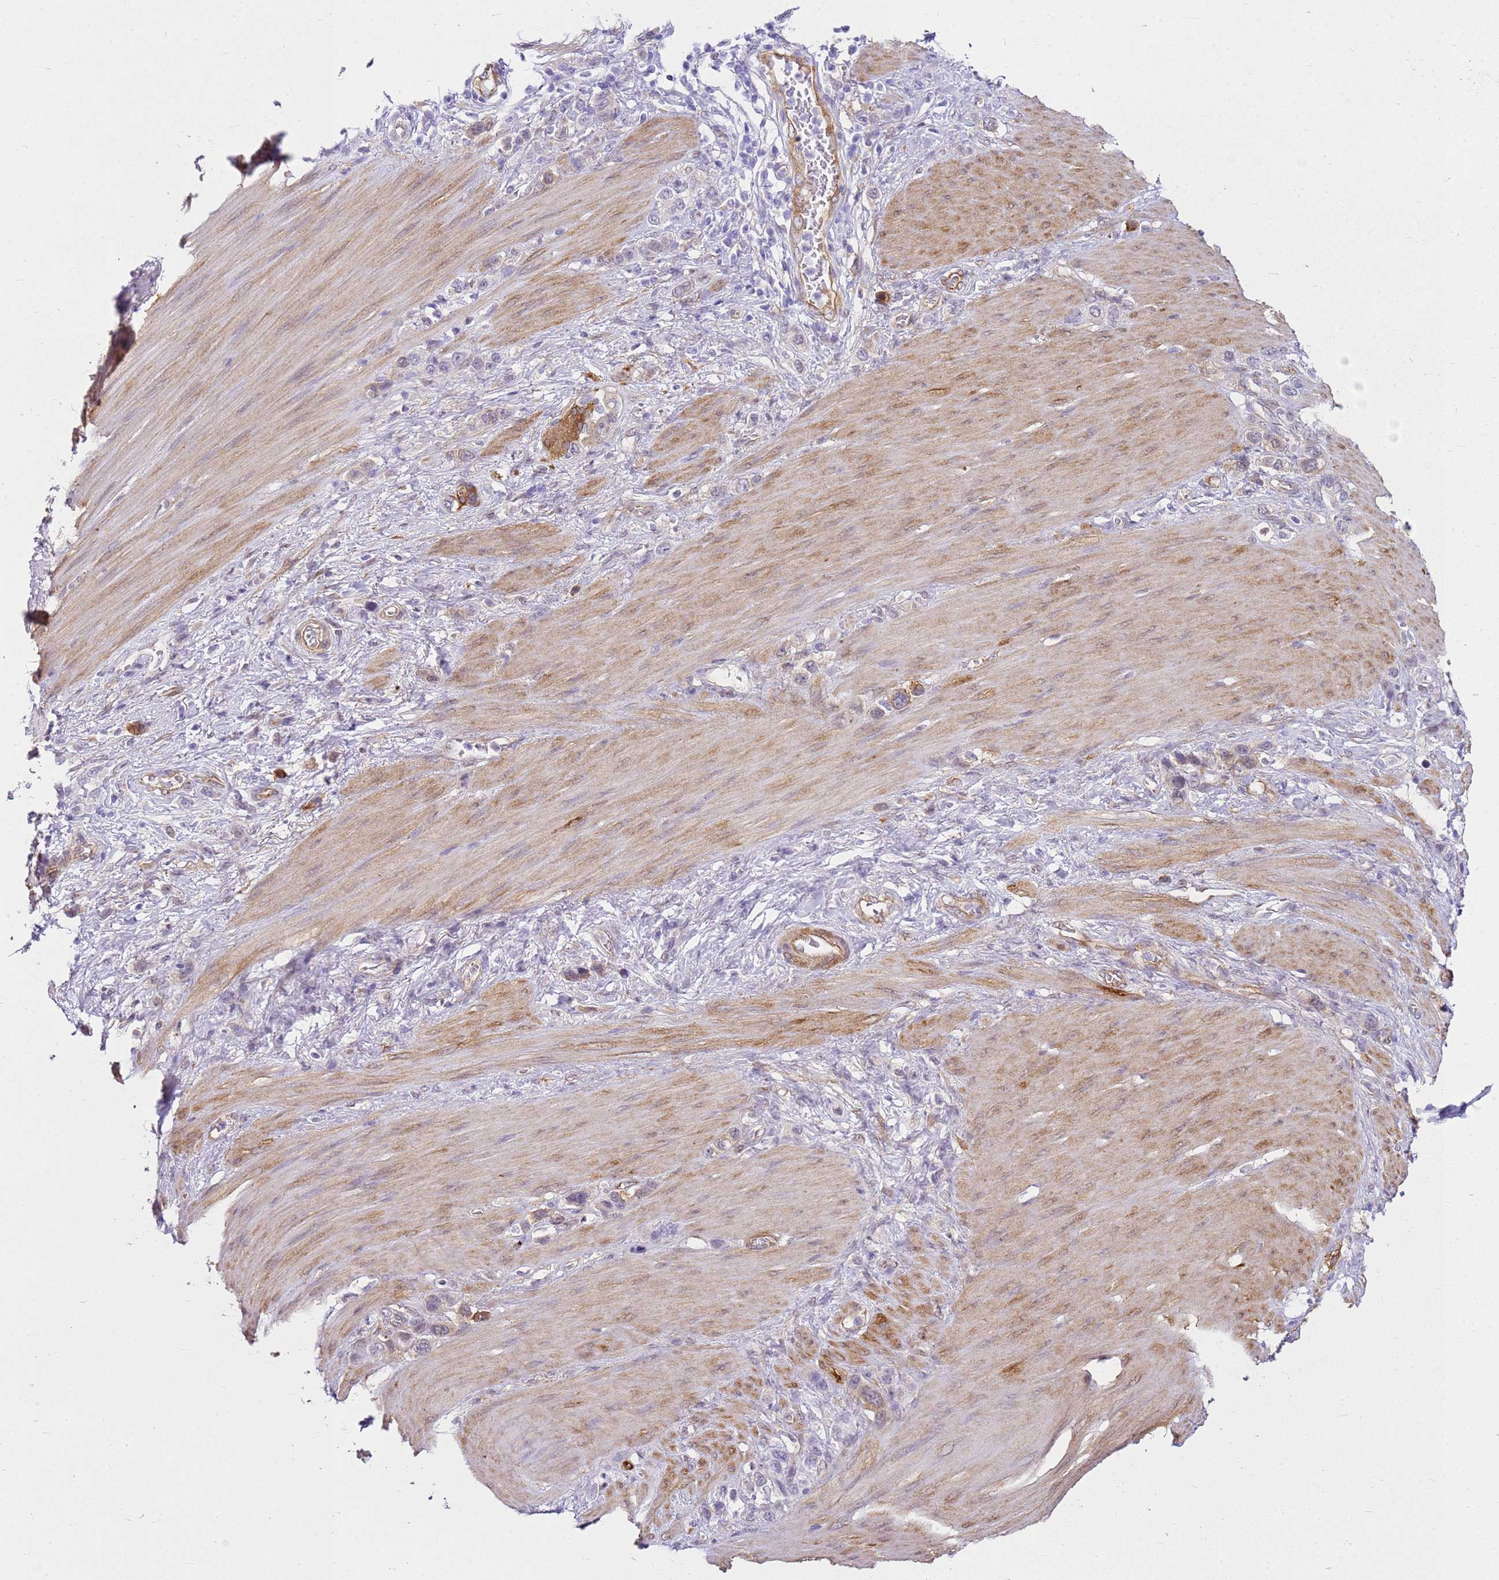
{"staining": {"intensity": "negative", "quantity": "none", "location": "none"}, "tissue": "stomach cancer", "cell_type": "Tumor cells", "image_type": "cancer", "snomed": [{"axis": "morphology", "description": "Adenocarcinoma, NOS"}, {"axis": "morphology", "description": "Adenocarcinoma, High grade"}, {"axis": "topography", "description": "Stomach, upper"}, {"axis": "topography", "description": "Stomach, lower"}], "caption": "Stomach adenocarcinoma was stained to show a protein in brown. There is no significant positivity in tumor cells.", "gene": "HSPB1", "patient": {"sex": "female", "age": 65}}